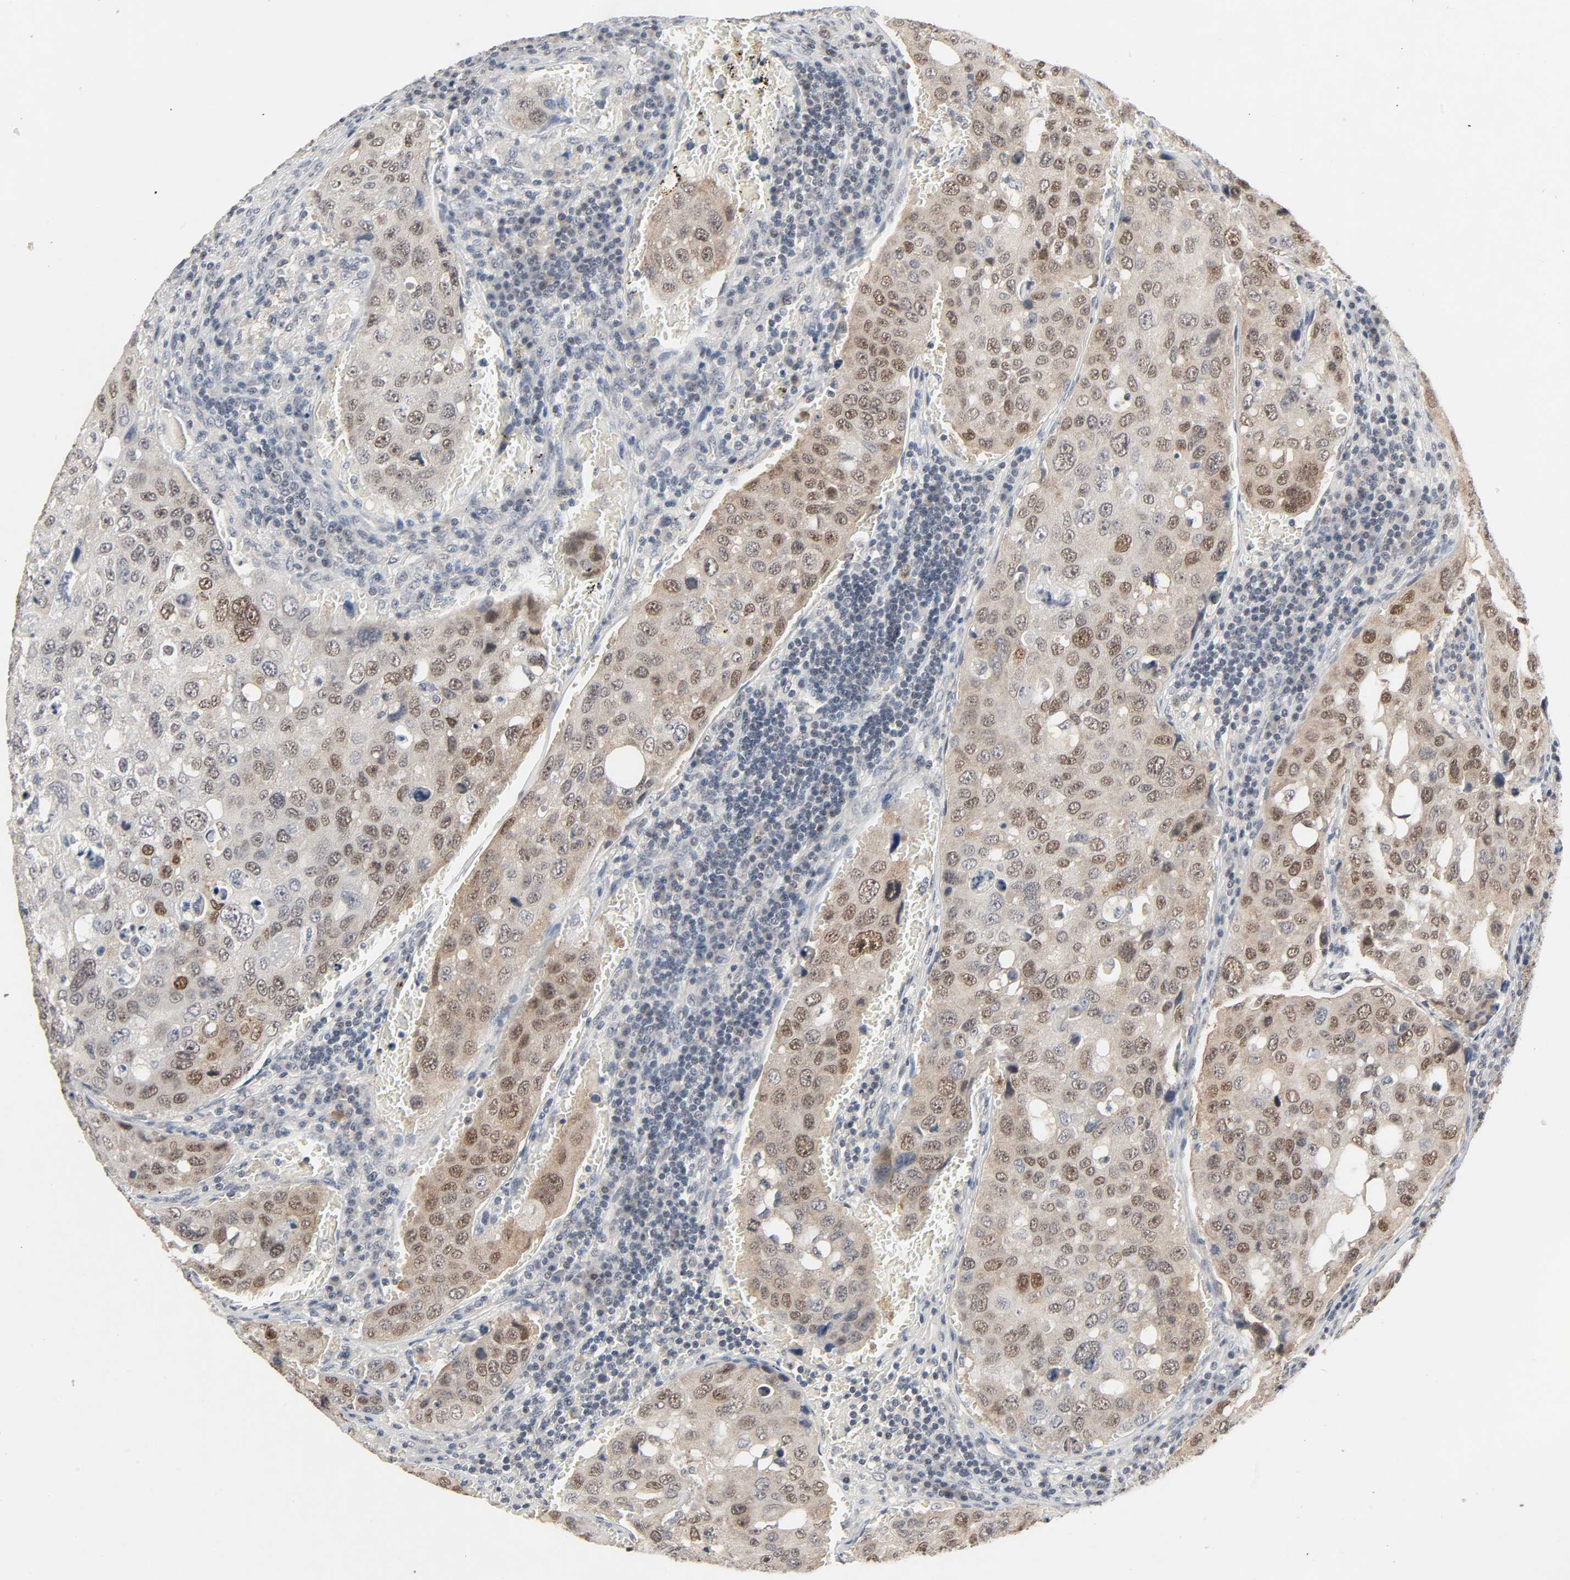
{"staining": {"intensity": "moderate", "quantity": ">75%", "location": "nuclear"}, "tissue": "urothelial cancer", "cell_type": "Tumor cells", "image_type": "cancer", "snomed": [{"axis": "morphology", "description": "Urothelial carcinoma, High grade"}, {"axis": "topography", "description": "Lymph node"}, {"axis": "topography", "description": "Urinary bladder"}], "caption": "The histopathology image reveals a brown stain indicating the presence of a protein in the nuclear of tumor cells in urothelial cancer.", "gene": "MAPKAPK5", "patient": {"sex": "male", "age": 51}}